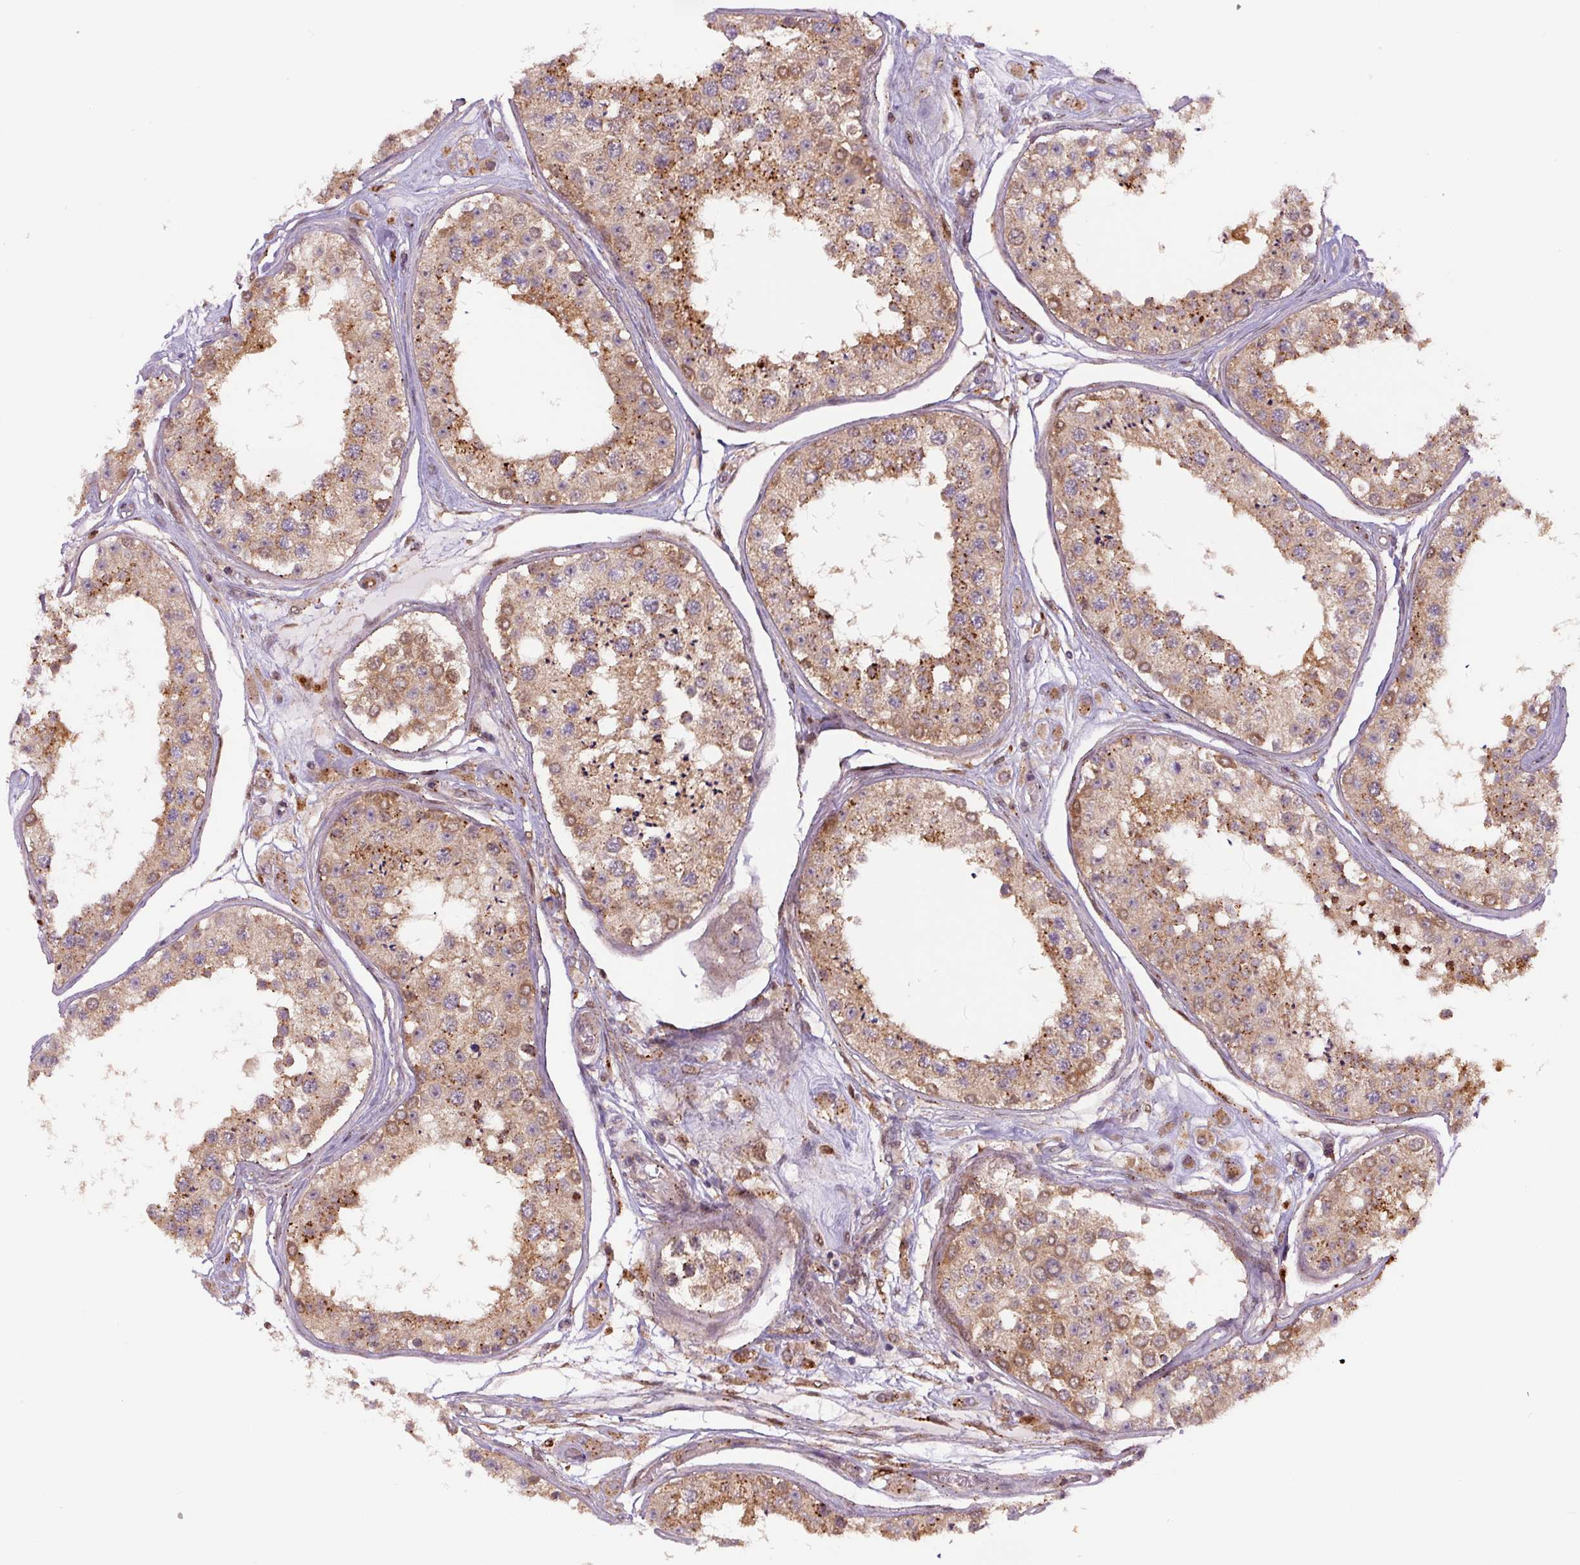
{"staining": {"intensity": "moderate", "quantity": ">75%", "location": "cytoplasmic/membranous"}, "tissue": "testis", "cell_type": "Cells in seminiferous ducts", "image_type": "normal", "snomed": [{"axis": "morphology", "description": "Normal tissue, NOS"}, {"axis": "topography", "description": "Testis"}], "caption": "High-magnification brightfield microscopy of normal testis stained with DAB (brown) and counterstained with hematoxylin (blue). cells in seminiferous ducts exhibit moderate cytoplasmic/membranous staining is identified in approximately>75% of cells.", "gene": "ZSWIM7", "patient": {"sex": "male", "age": 25}}